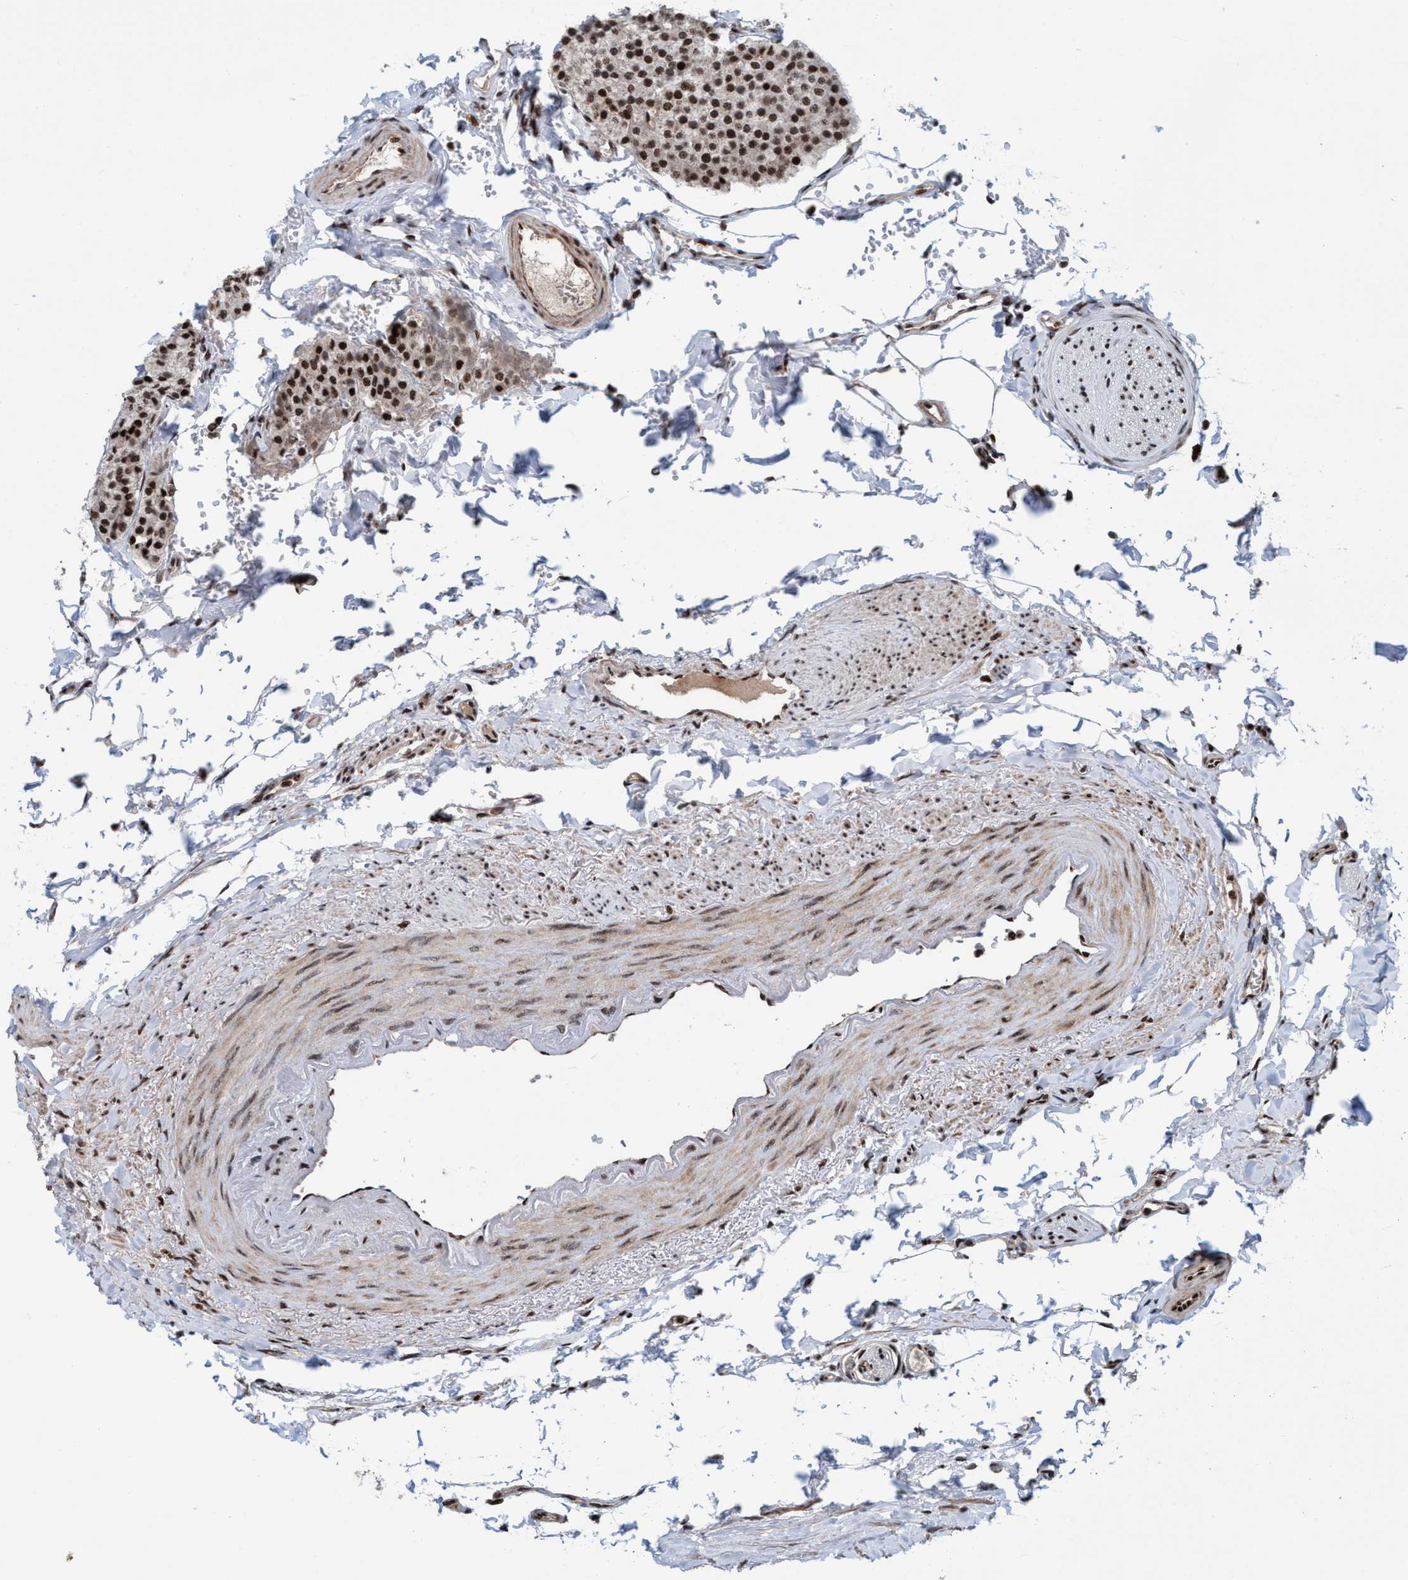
{"staining": {"intensity": "strong", "quantity": ">75%", "location": "nuclear"}, "tissue": "carcinoid", "cell_type": "Tumor cells", "image_type": "cancer", "snomed": [{"axis": "morphology", "description": "Carcinoid, malignant, NOS"}, {"axis": "topography", "description": "Colon"}], "caption": "High-magnification brightfield microscopy of malignant carcinoid stained with DAB (brown) and counterstained with hematoxylin (blue). tumor cells exhibit strong nuclear expression is present in approximately>75% of cells.", "gene": "TOPBP1", "patient": {"sex": "female", "age": 61}}